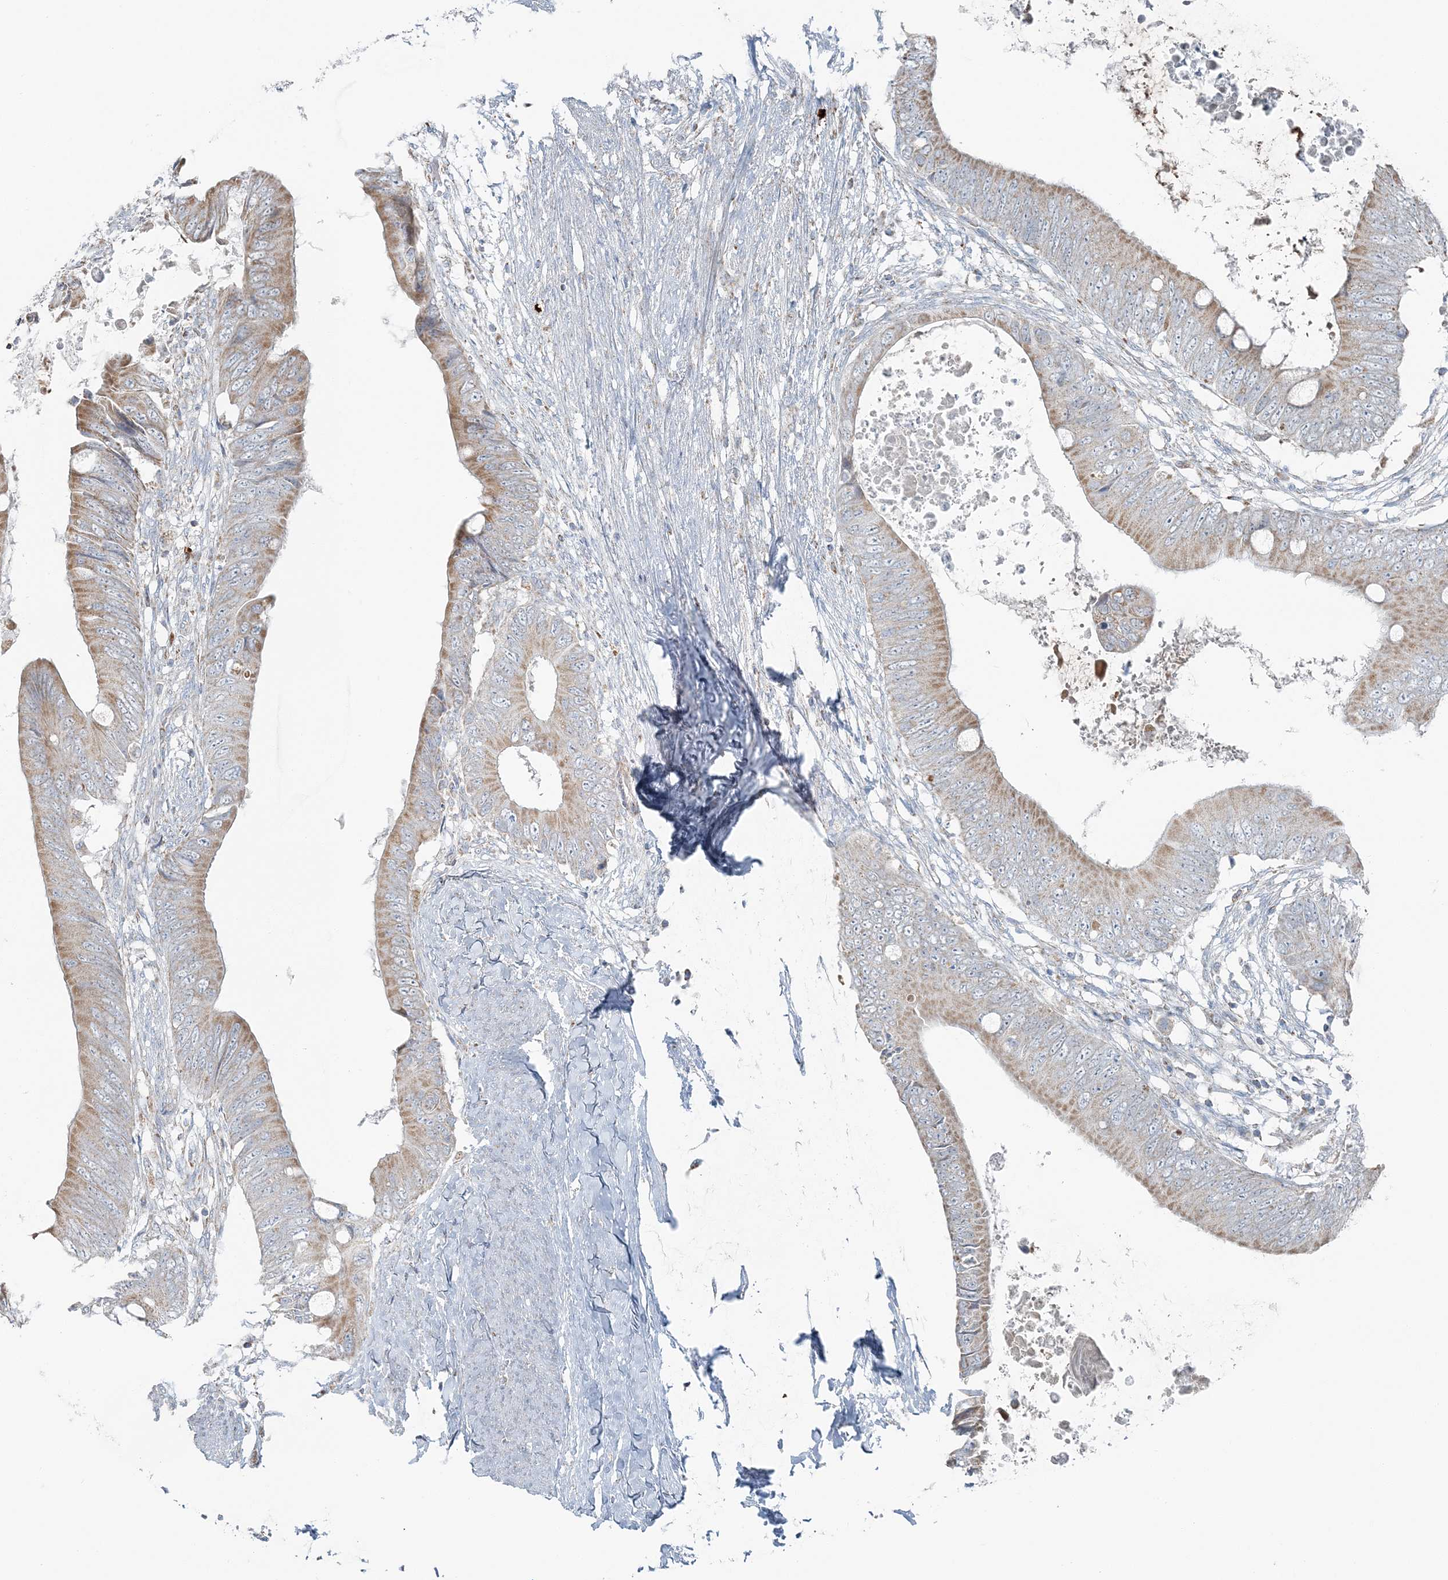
{"staining": {"intensity": "moderate", "quantity": ">75%", "location": "cytoplasmic/membranous"}, "tissue": "colorectal cancer", "cell_type": "Tumor cells", "image_type": "cancer", "snomed": [{"axis": "morphology", "description": "Normal tissue, NOS"}, {"axis": "morphology", "description": "Adenocarcinoma, NOS"}, {"axis": "topography", "description": "Rectum"}, {"axis": "topography", "description": "Peripheral nerve tissue"}], "caption": "A medium amount of moderate cytoplasmic/membranous staining is identified in approximately >75% of tumor cells in colorectal adenocarcinoma tissue.", "gene": "SLC22A16", "patient": {"sex": "female", "age": 77}}